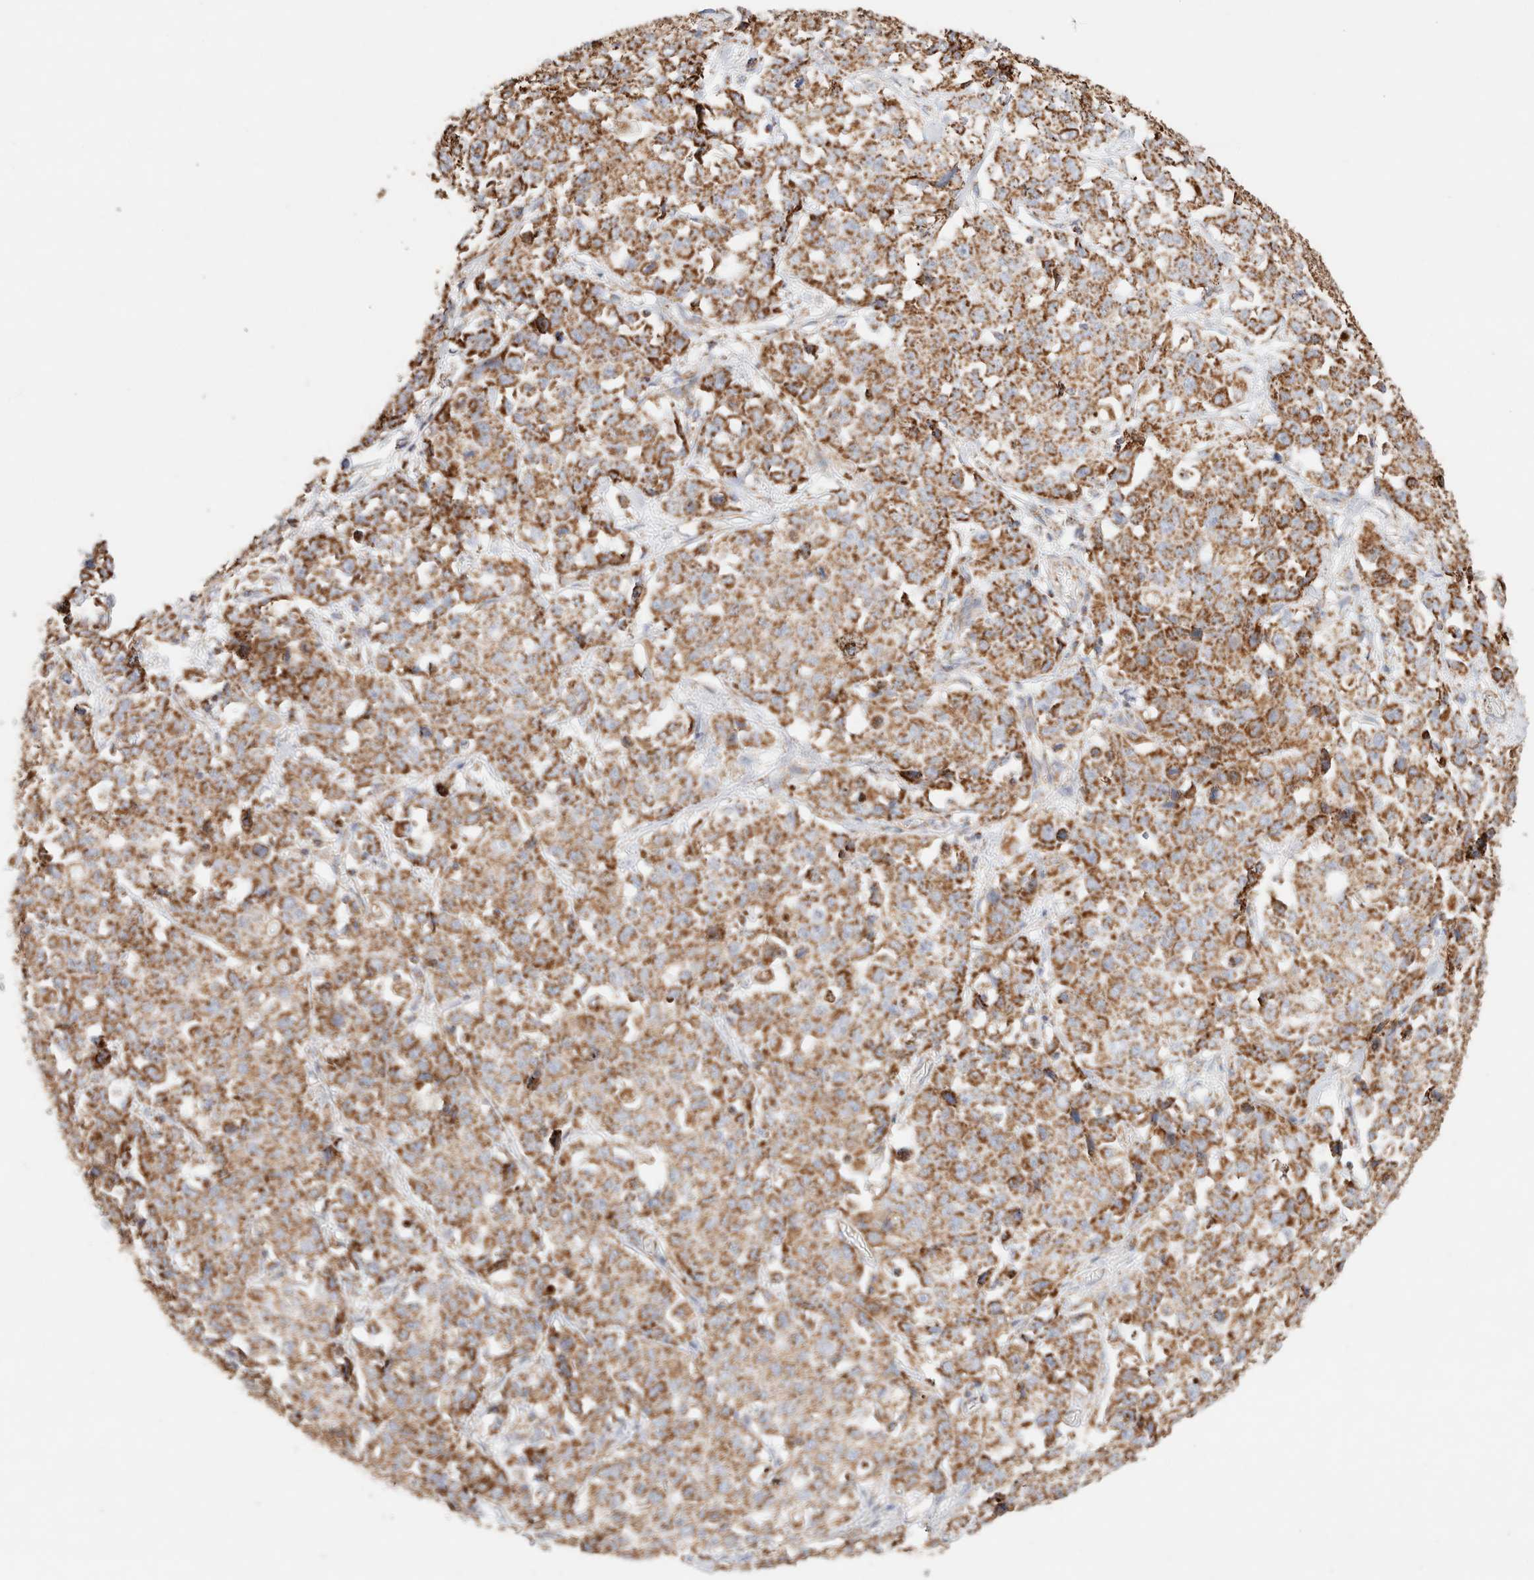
{"staining": {"intensity": "moderate", "quantity": ">75%", "location": "cytoplasmic/membranous"}, "tissue": "stomach cancer", "cell_type": "Tumor cells", "image_type": "cancer", "snomed": [{"axis": "morphology", "description": "Normal tissue, NOS"}, {"axis": "morphology", "description": "Adenocarcinoma, NOS"}, {"axis": "topography", "description": "Stomach"}], "caption": "An image showing moderate cytoplasmic/membranous positivity in approximately >75% of tumor cells in stomach adenocarcinoma, as visualized by brown immunohistochemical staining.", "gene": "PHB2", "patient": {"sex": "male", "age": 48}}